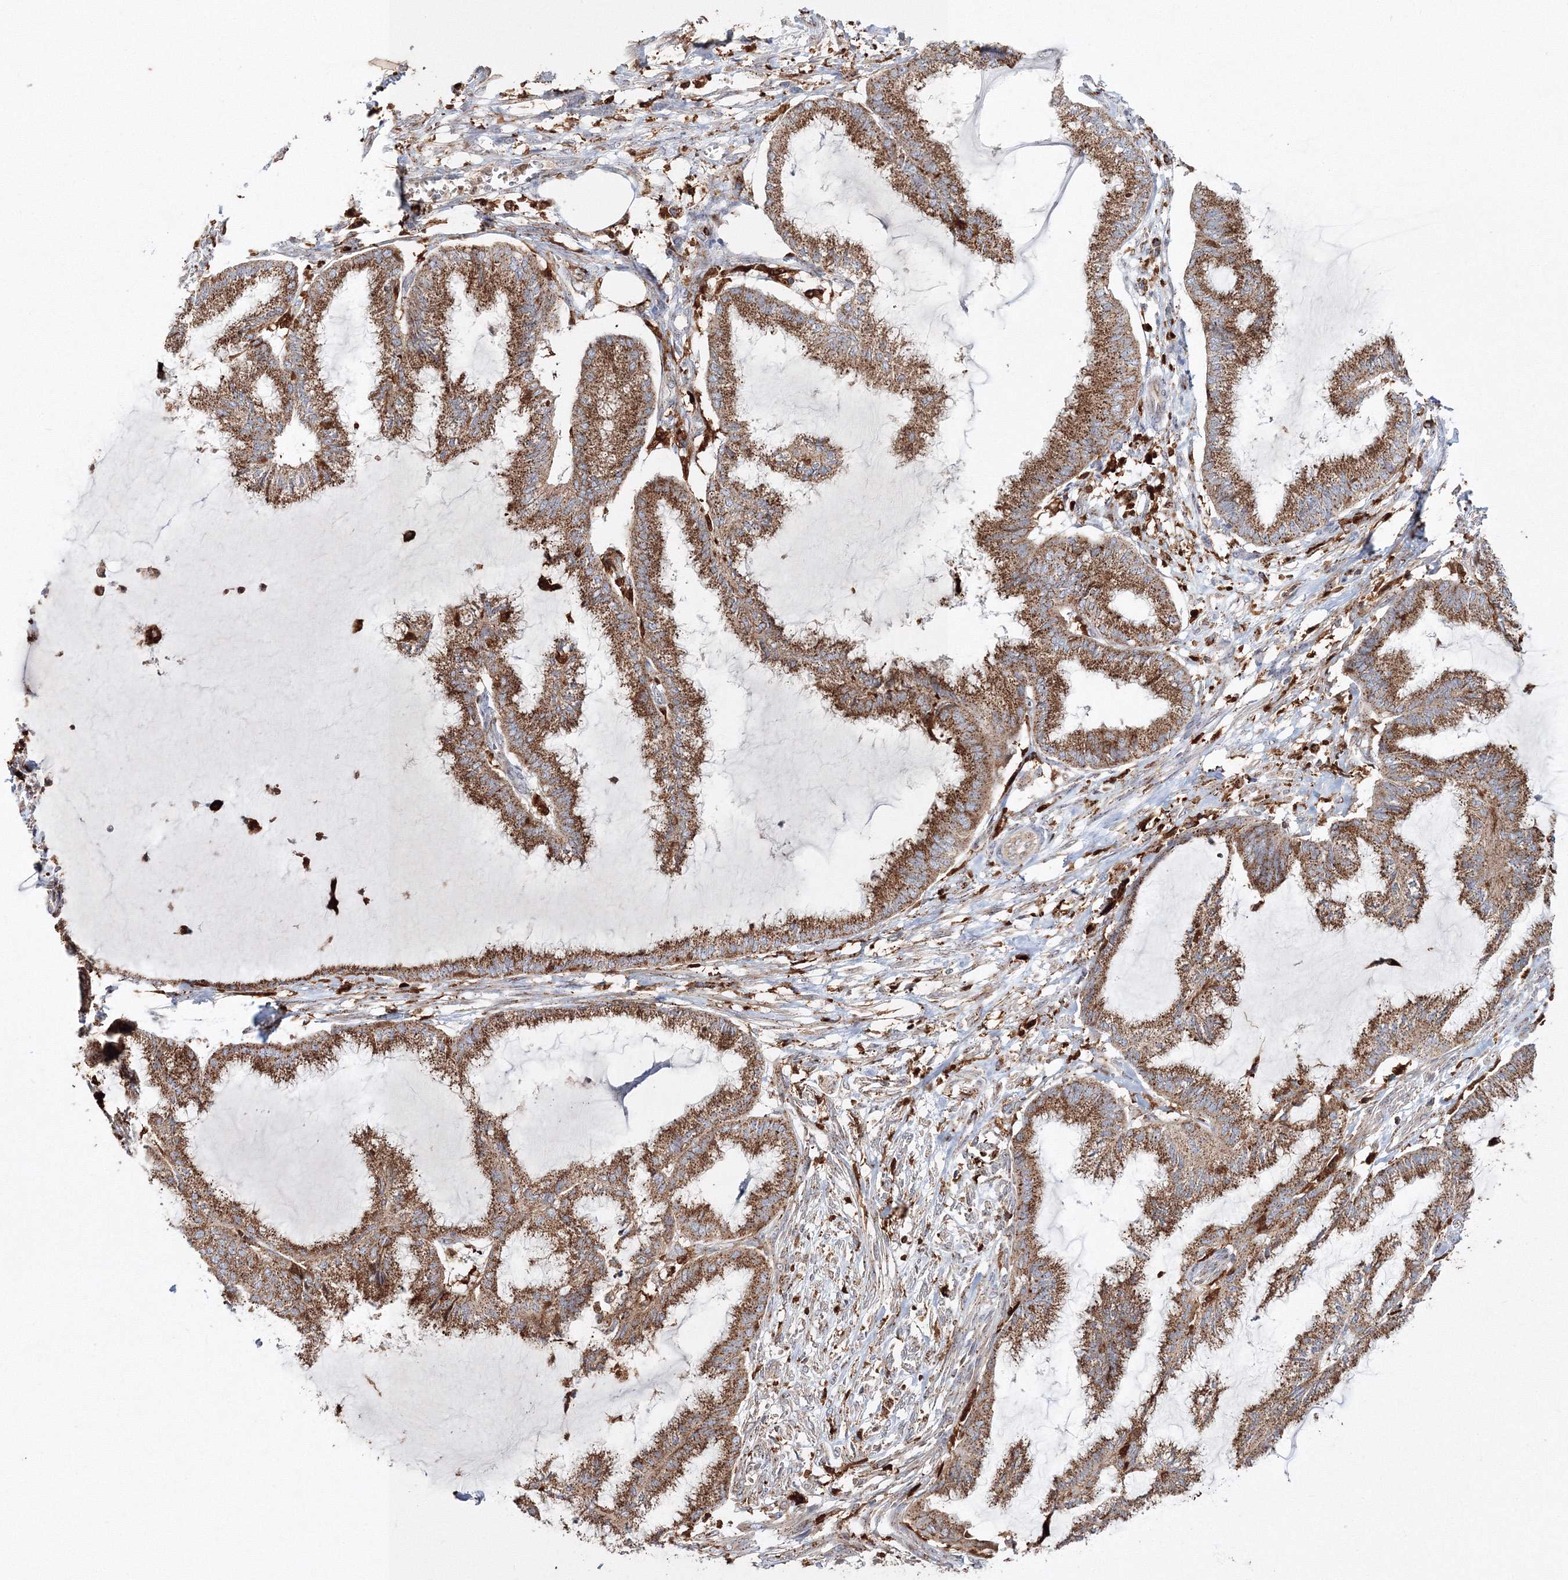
{"staining": {"intensity": "moderate", "quantity": ">75%", "location": "cytoplasmic/membranous"}, "tissue": "endometrial cancer", "cell_type": "Tumor cells", "image_type": "cancer", "snomed": [{"axis": "morphology", "description": "Adenocarcinoma, NOS"}, {"axis": "topography", "description": "Endometrium"}], "caption": "An immunohistochemistry image of neoplastic tissue is shown. Protein staining in brown labels moderate cytoplasmic/membranous positivity in endometrial cancer (adenocarcinoma) within tumor cells.", "gene": "ARCN1", "patient": {"sex": "female", "age": 86}}